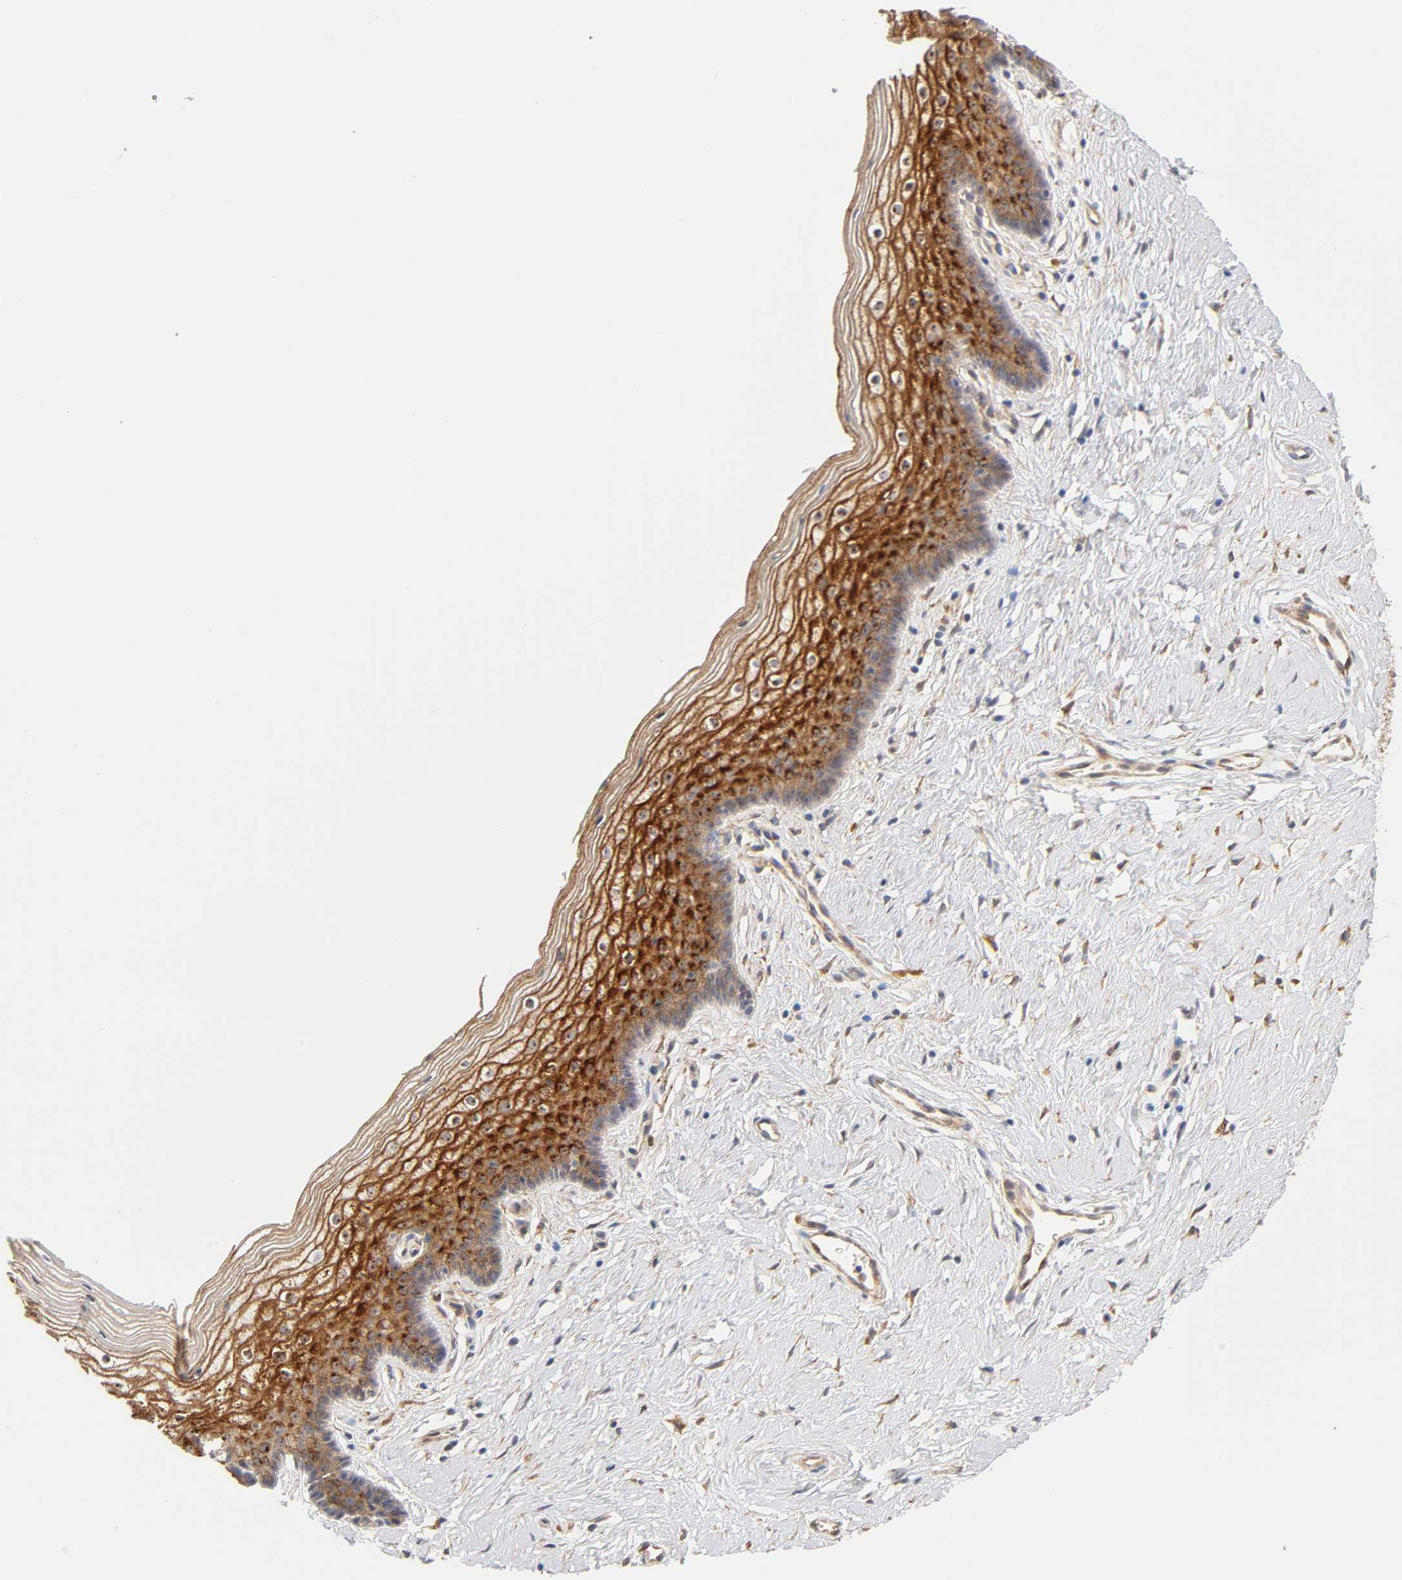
{"staining": {"intensity": "strong", "quantity": ">75%", "location": "cytoplasmic/membranous"}, "tissue": "vagina", "cell_type": "Squamous epithelial cells", "image_type": "normal", "snomed": [{"axis": "morphology", "description": "Normal tissue, NOS"}, {"axis": "topography", "description": "Vagina"}], "caption": "Immunohistochemical staining of benign vagina displays high levels of strong cytoplasmic/membranous staining in about >75% of squamous epithelial cells.", "gene": "PLD1", "patient": {"sex": "female", "age": 46}}